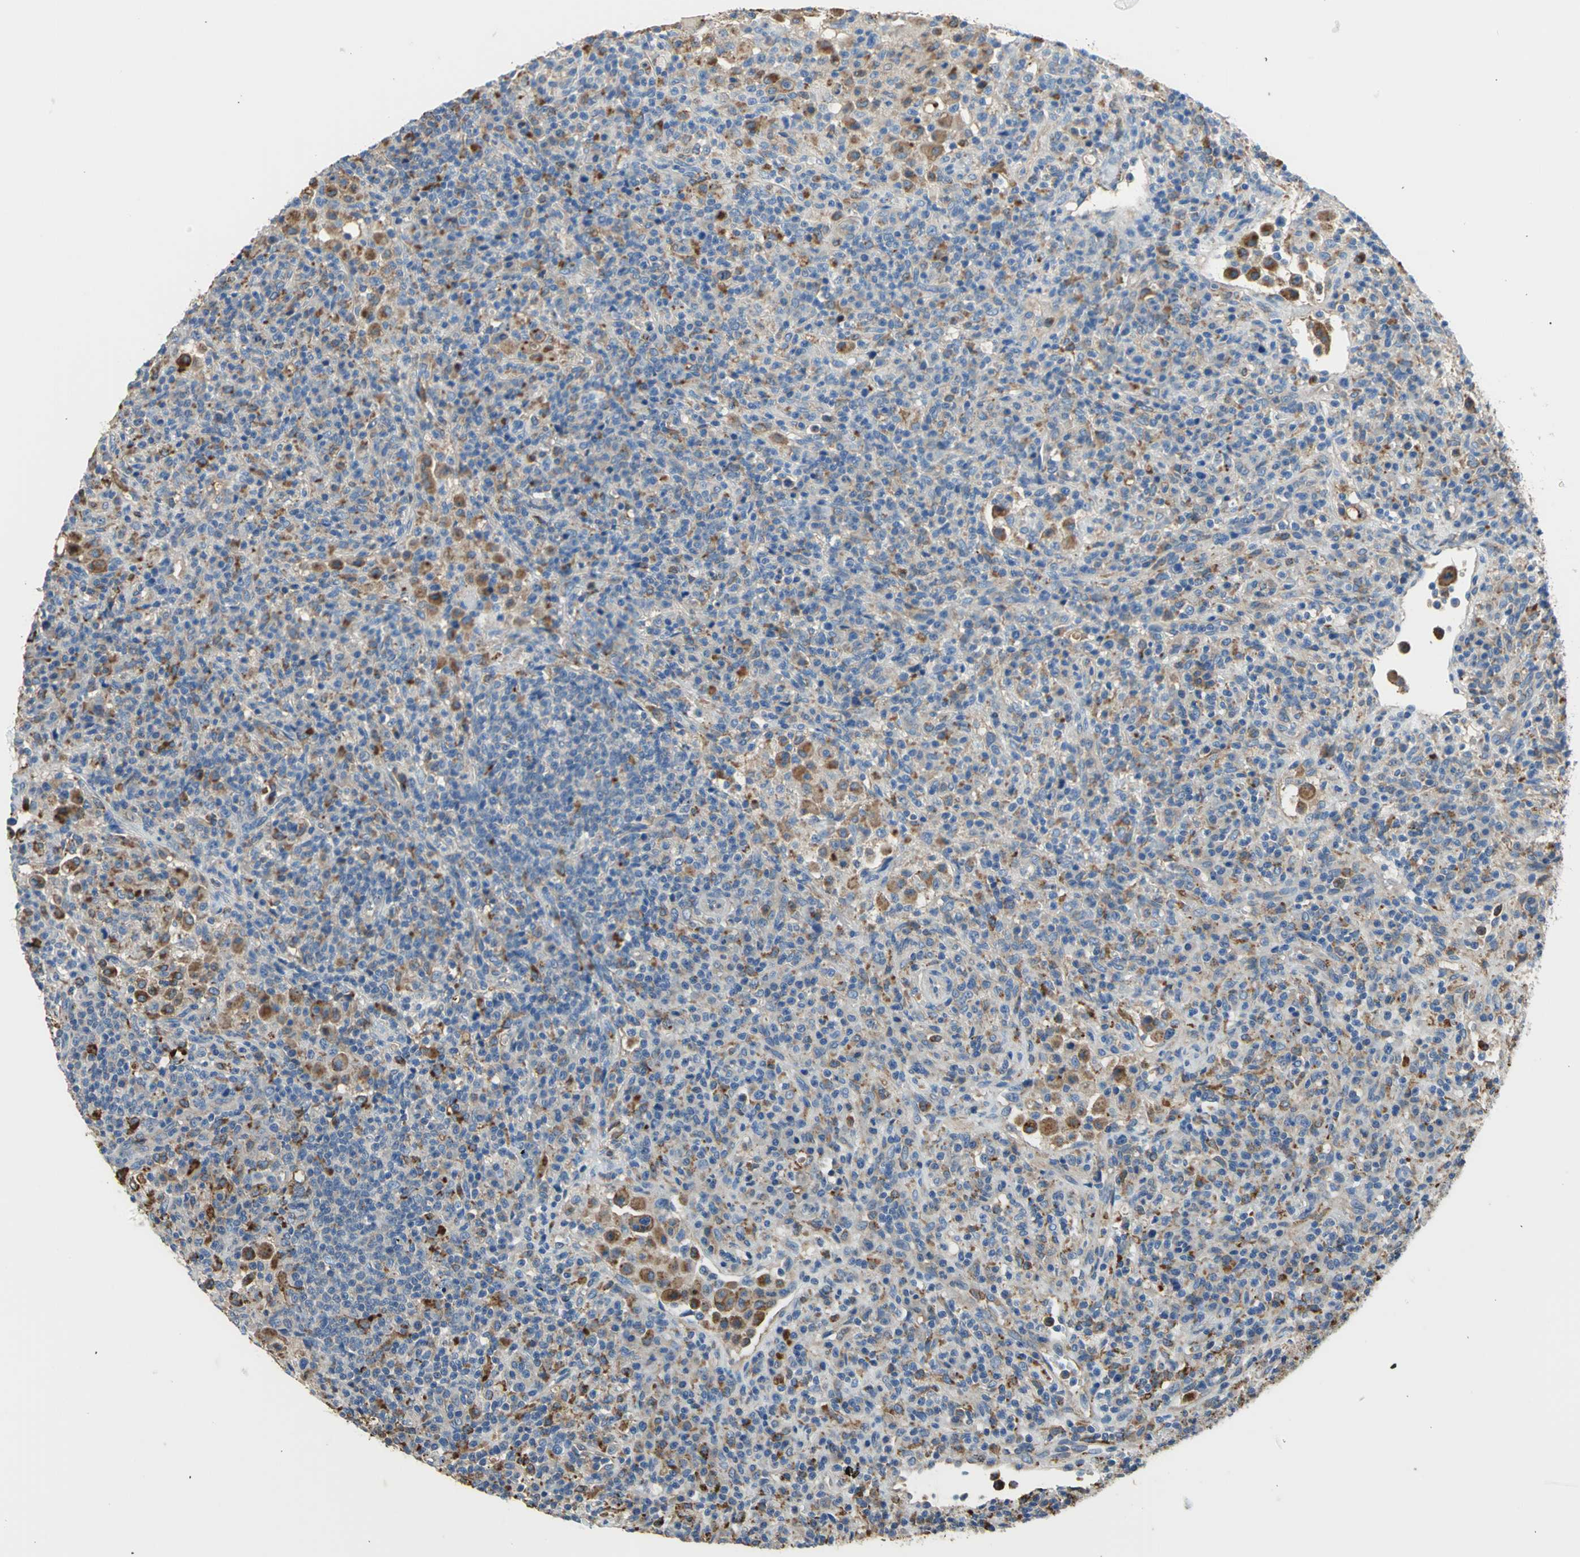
{"staining": {"intensity": "negative", "quantity": "none", "location": "none"}, "tissue": "lymphoma", "cell_type": "Tumor cells", "image_type": "cancer", "snomed": [{"axis": "morphology", "description": "Hodgkin's disease, NOS"}, {"axis": "topography", "description": "Lymph node"}], "caption": "Immunohistochemical staining of human lymphoma shows no significant staining in tumor cells. (DAB (3,3'-diaminobenzidine) IHC, high magnification).", "gene": "DIAPH2", "patient": {"sex": "male", "age": 65}}